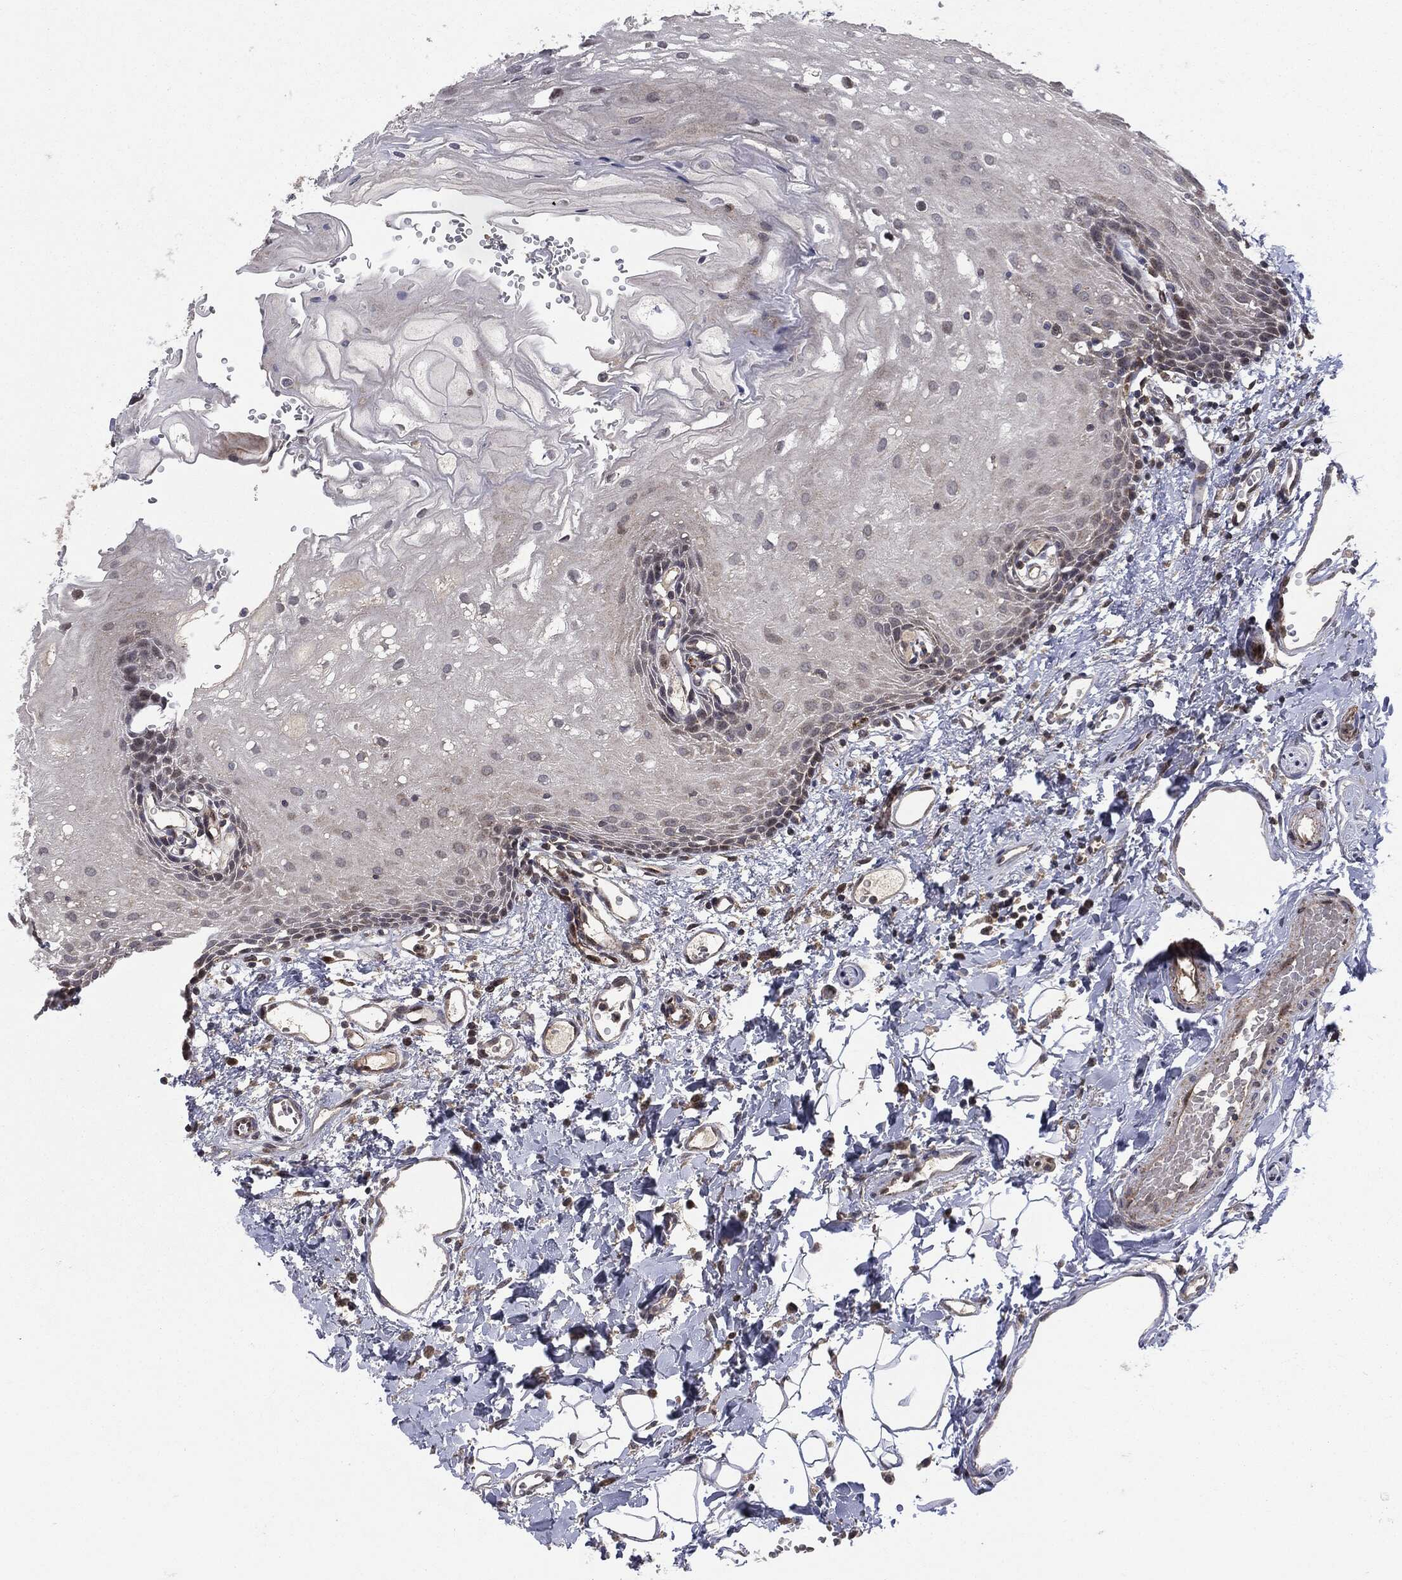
{"staining": {"intensity": "negative", "quantity": "none", "location": "none"}, "tissue": "oral mucosa", "cell_type": "Squamous epithelial cells", "image_type": "normal", "snomed": [{"axis": "morphology", "description": "Normal tissue, NOS"}, {"axis": "morphology", "description": "Squamous cell carcinoma, NOS"}, {"axis": "topography", "description": "Oral tissue"}, {"axis": "topography", "description": "Head-Neck"}], "caption": "DAB immunohistochemical staining of benign human oral mucosa shows no significant positivity in squamous epithelial cells. (DAB (3,3'-diaminobenzidine) immunohistochemistry, high magnification).", "gene": "PTPA", "patient": {"sex": "female", "age": 70}}